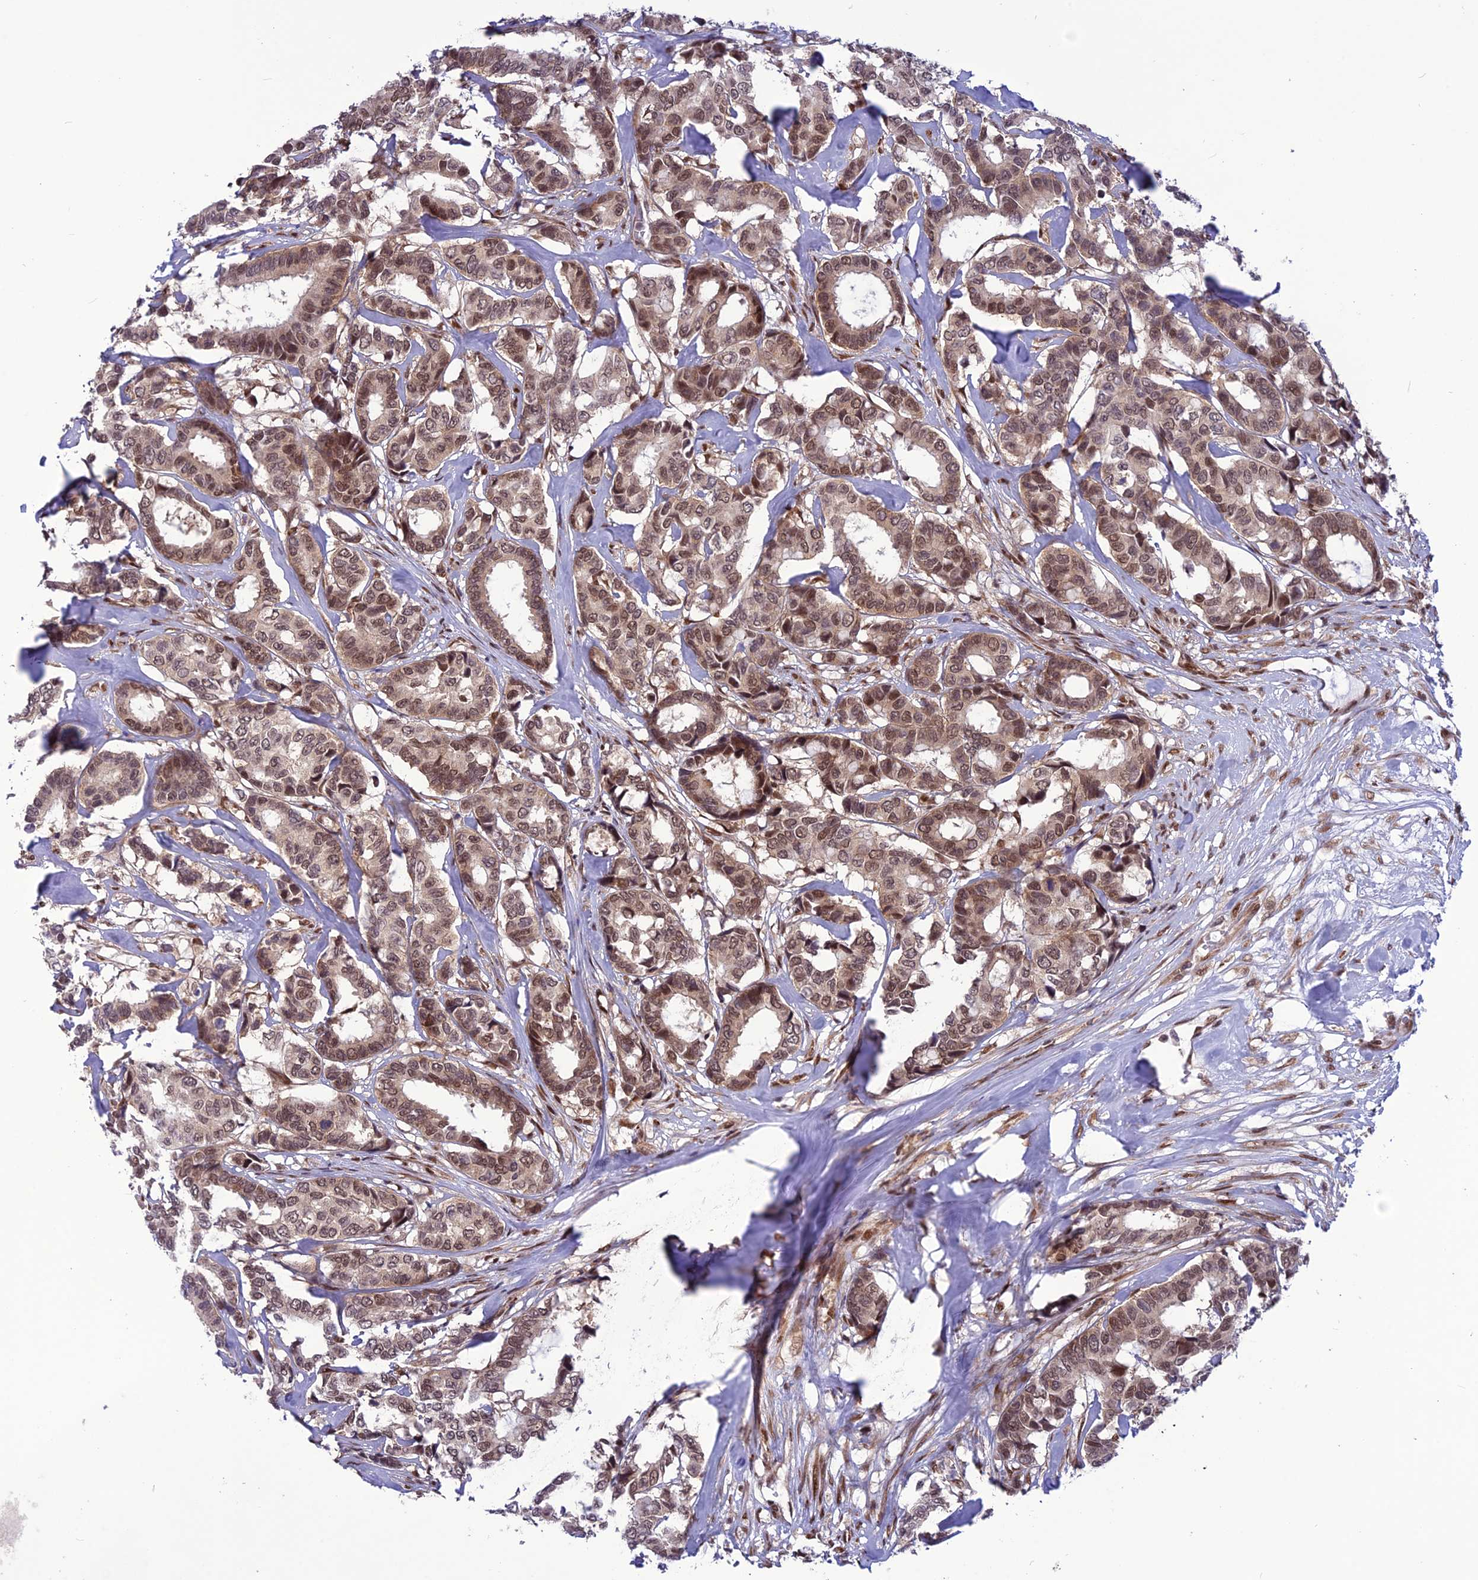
{"staining": {"intensity": "moderate", "quantity": ">75%", "location": "nuclear"}, "tissue": "breast cancer", "cell_type": "Tumor cells", "image_type": "cancer", "snomed": [{"axis": "morphology", "description": "Duct carcinoma"}, {"axis": "topography", "description": "Breast"}], "caption": "Immunohistochemical staining of human breast infiltrating ductal carcinoma displays medium levels of moderate nuclear protein staining in about >75% of tumor cells.", "gene": "RTRAF", "patient": {"sex": "female", "age": 87}}